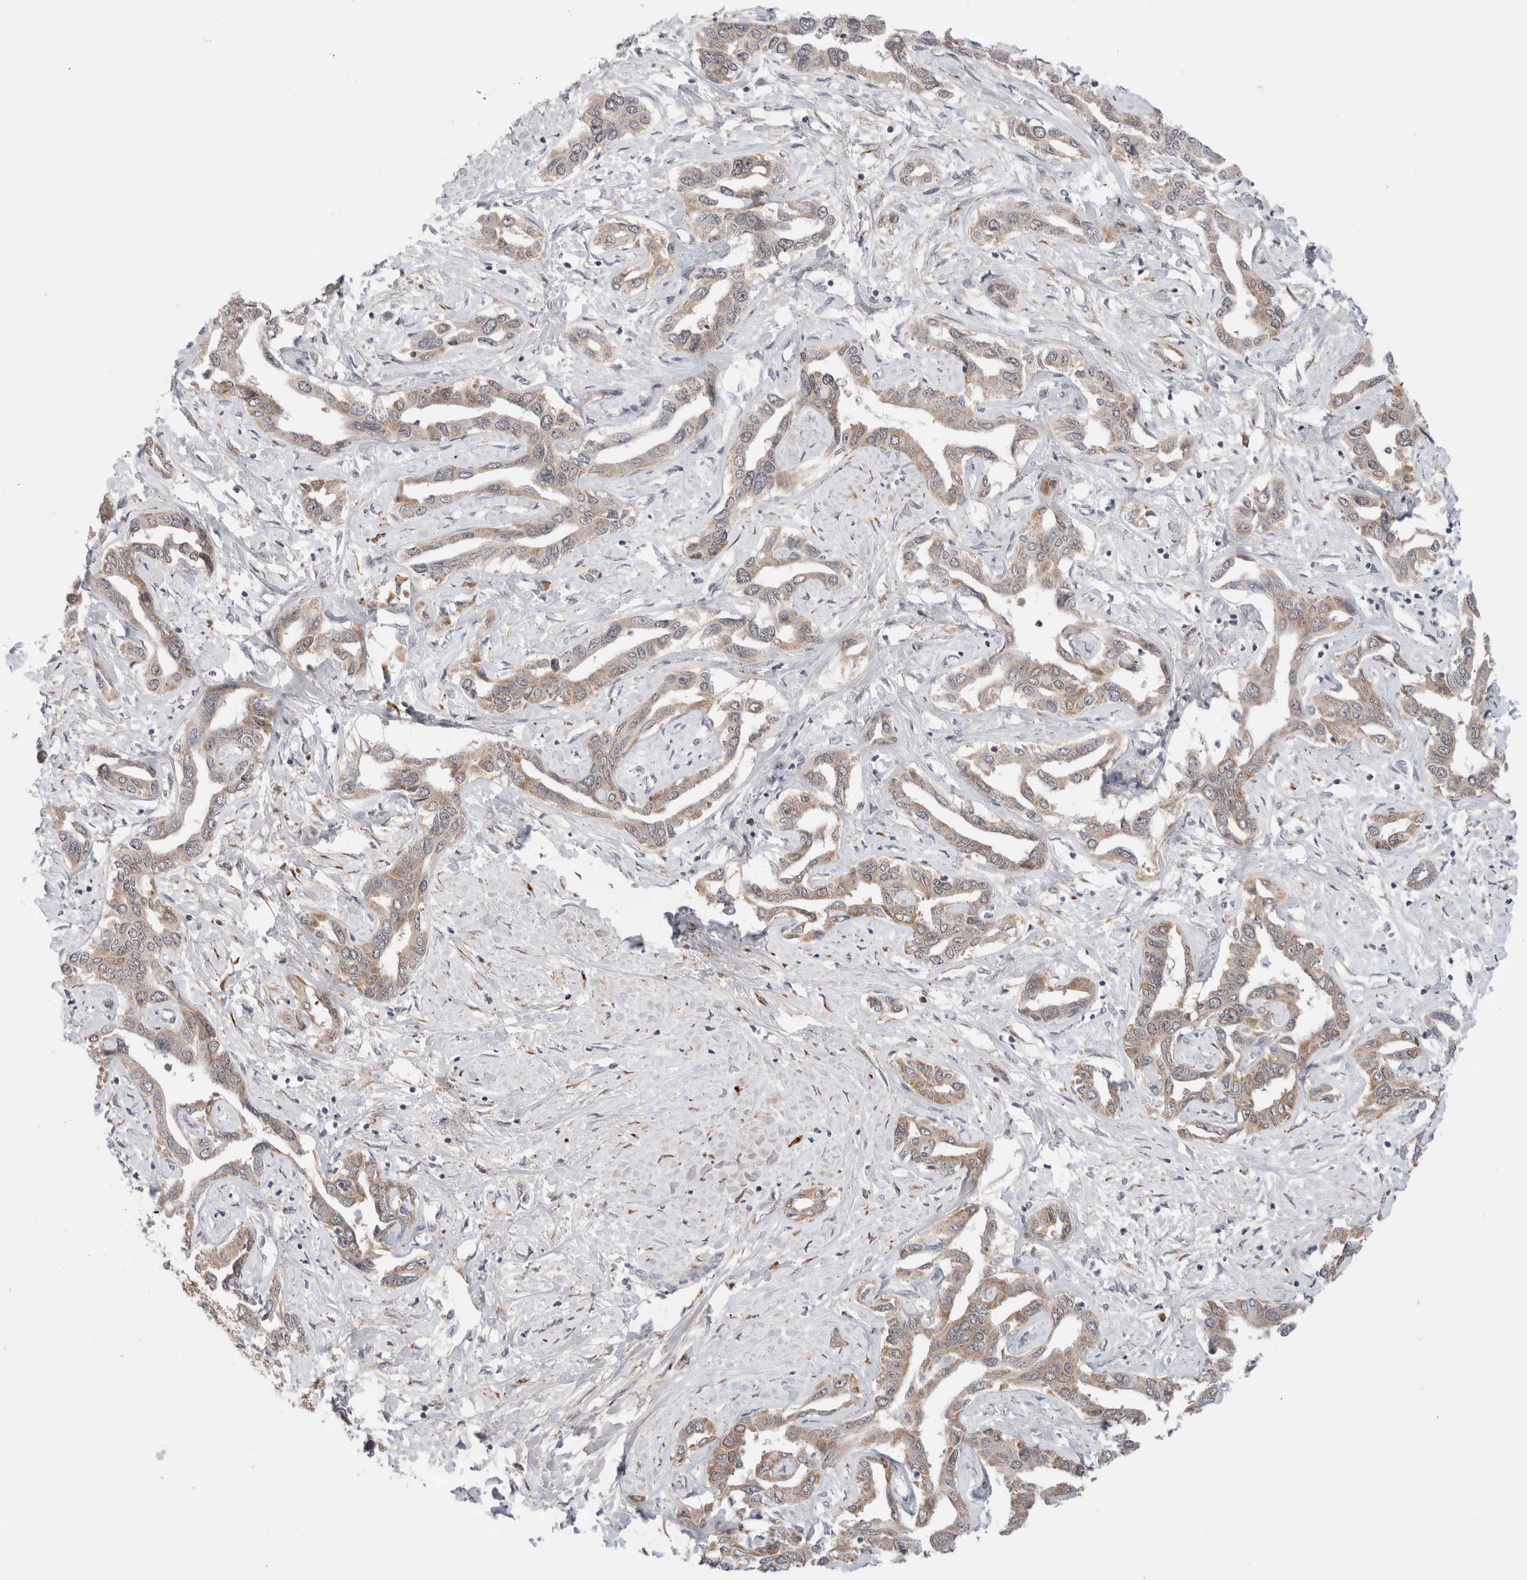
{"staining": {"intensity": "weak", "quantity": ">75%", "location": "cytoplasmic/membranous"}, "tissue": "liver cancer", "cell_type": "Tumor cells", "image_type": "cancer", "snomed": [{"axis": "morphology", "description": "Cholangiocarcinoma"}, {"axis": "topography", "description": "Liver"}], "caption": "IHC (DAB) staining of liver cancer (cholangiocarcinoma) shows weak cytoplasmic/membranous protein staining in approximately >75% of tumor cells. (Brightfield microscopy of DAB IHC at high magnification).", "gene": "ERI3", "patient": {"sex": "male", "age": 59}}